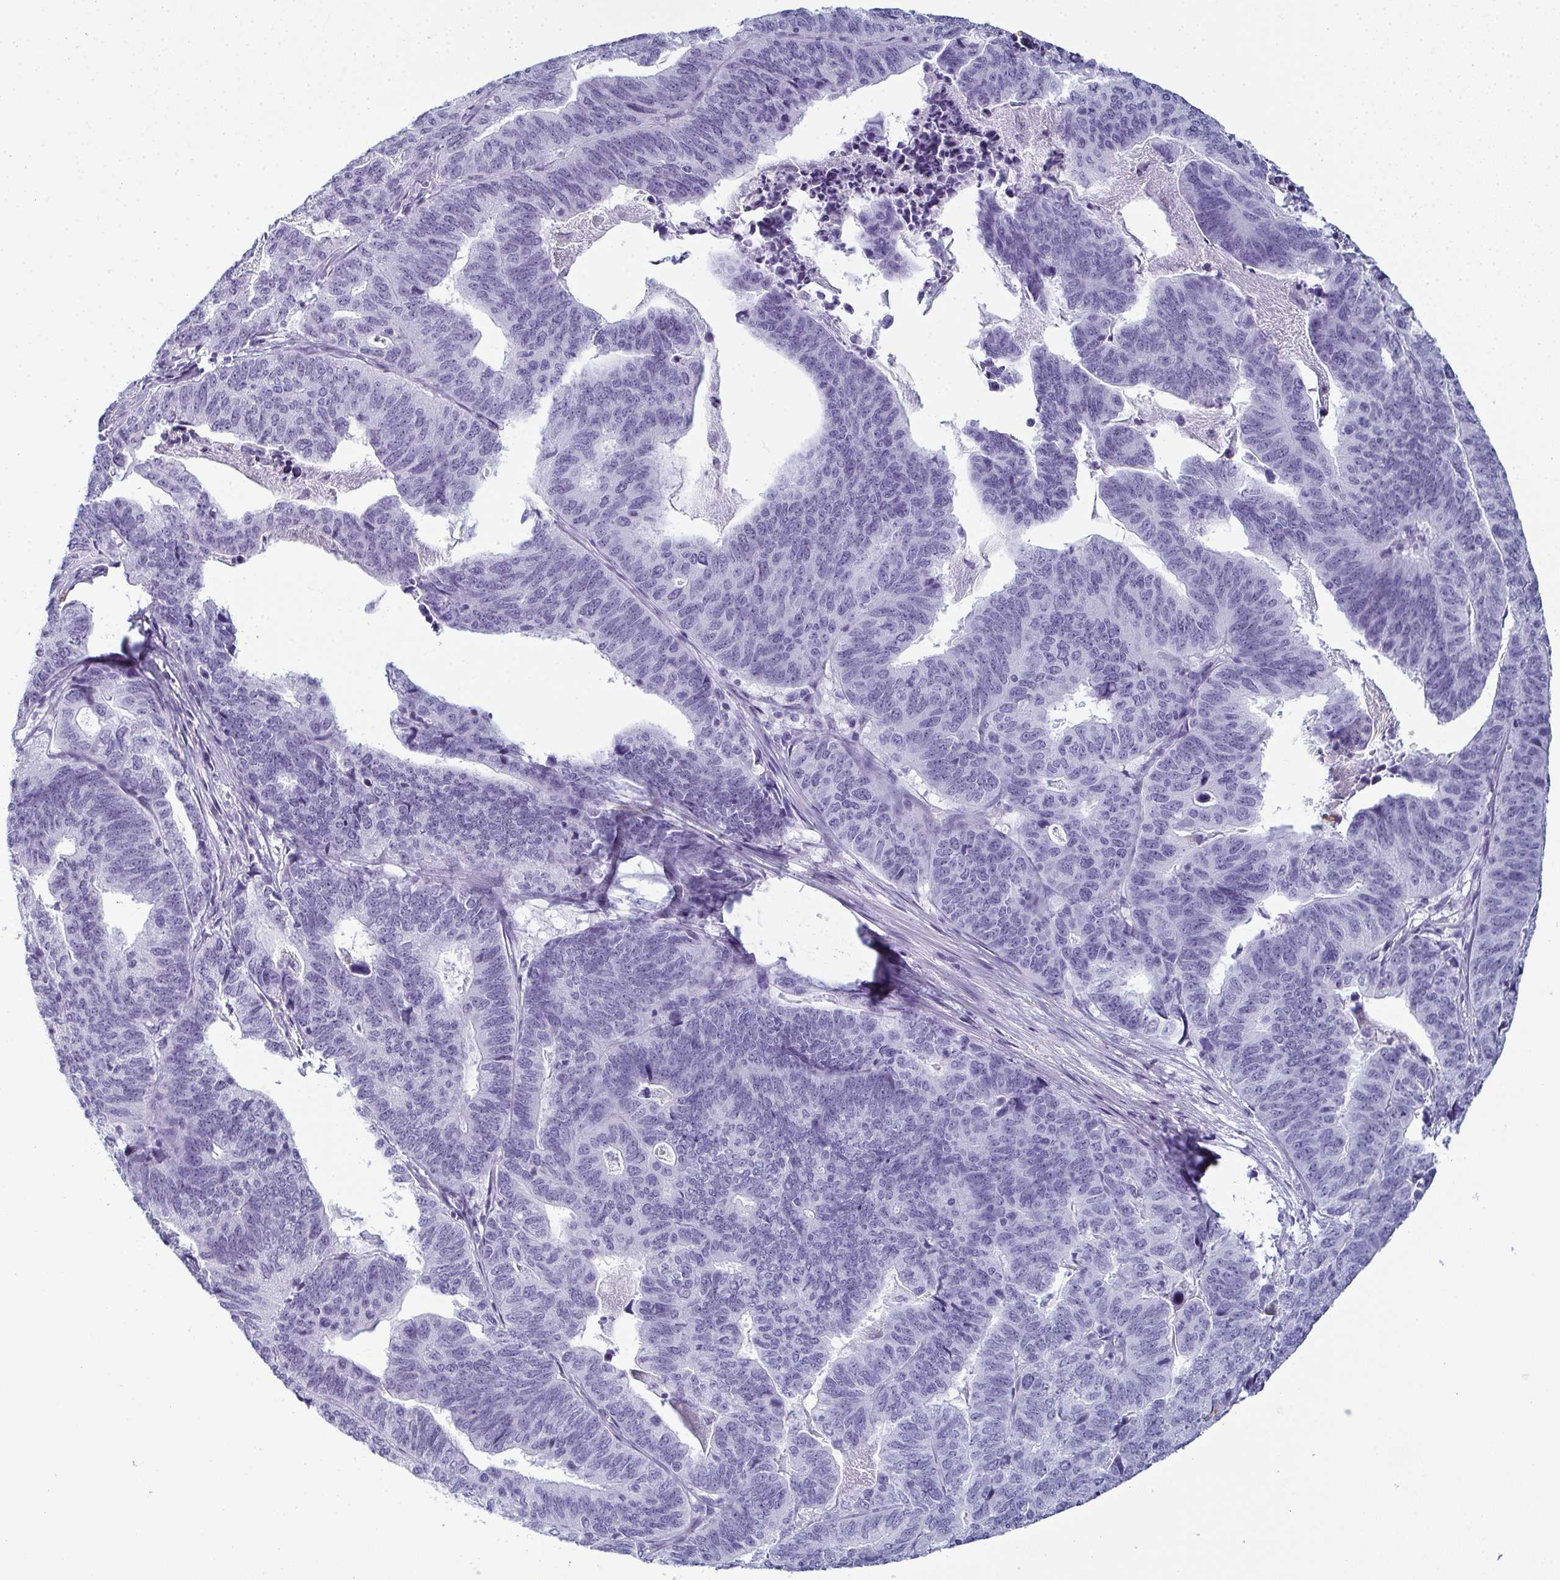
{"staining": {"intensity": "negative", "quantity": "none", "location": "none"}, "tissue": "stomach cancer", "cell_type": "Tumor cells", "image_type": "cancer", "snomed": [{"axis": "morphology", "description": "Adenocarcinoma, NOS"}, {"axis": "topography", "description": "Stomach, upper"}], "caption": "Stomach cancer was stained to show a protein in brown. There is no significant expression in tumor cells. Brightfield microscopy of immunohistochemistry stained with DAB (brown) and hematoxylin (blue), captured at high magnification.", "gene": "CDA", "patient": {"sex": "female", "age": 67}}